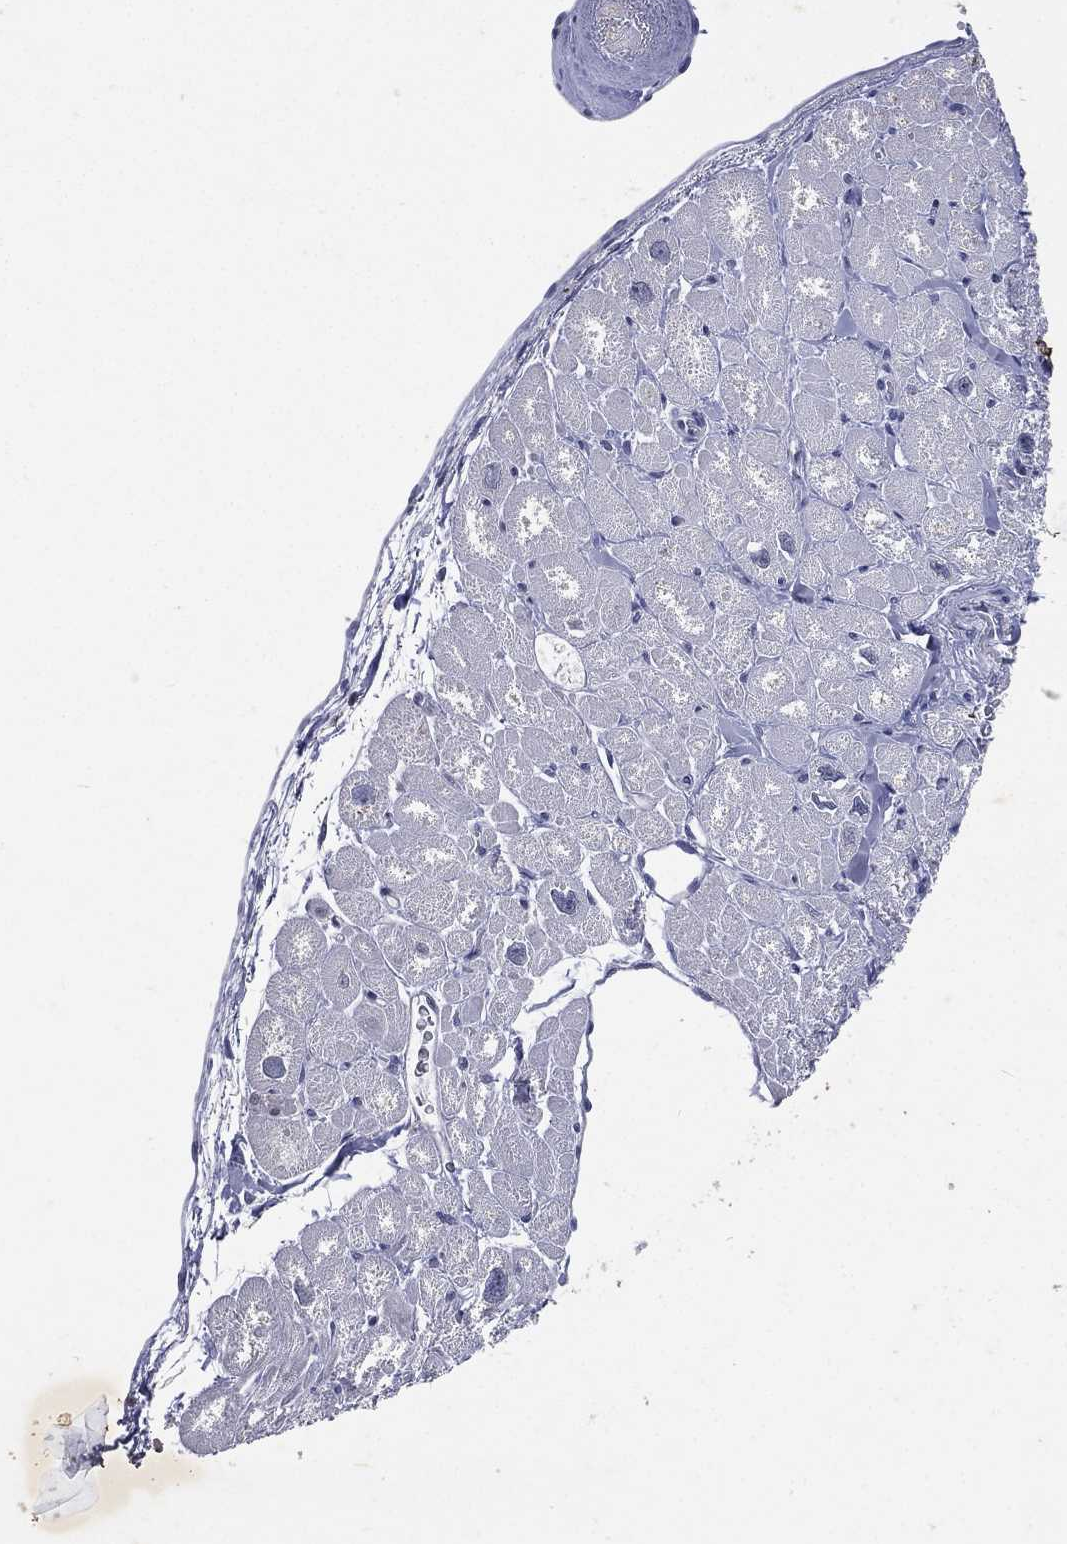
{"staining": {"intensity": "negative", "quantity": "none", "location": "none"}, "tissue": "heart muscle", "cell_type": "Cardiomyocytes", "image_type": "normal", "snomed": [{"axis": "morphology", "description": "Normal tissue, NOS"}, {"axis": "topography", "description": "Heart"}], "caption": "Immunohistochemical staining of normal human heart muscle reveals no significant expression in cardiomyocytes.", "gene": "SLC34A2", "patient": {"sex": "male", "age": 55}}